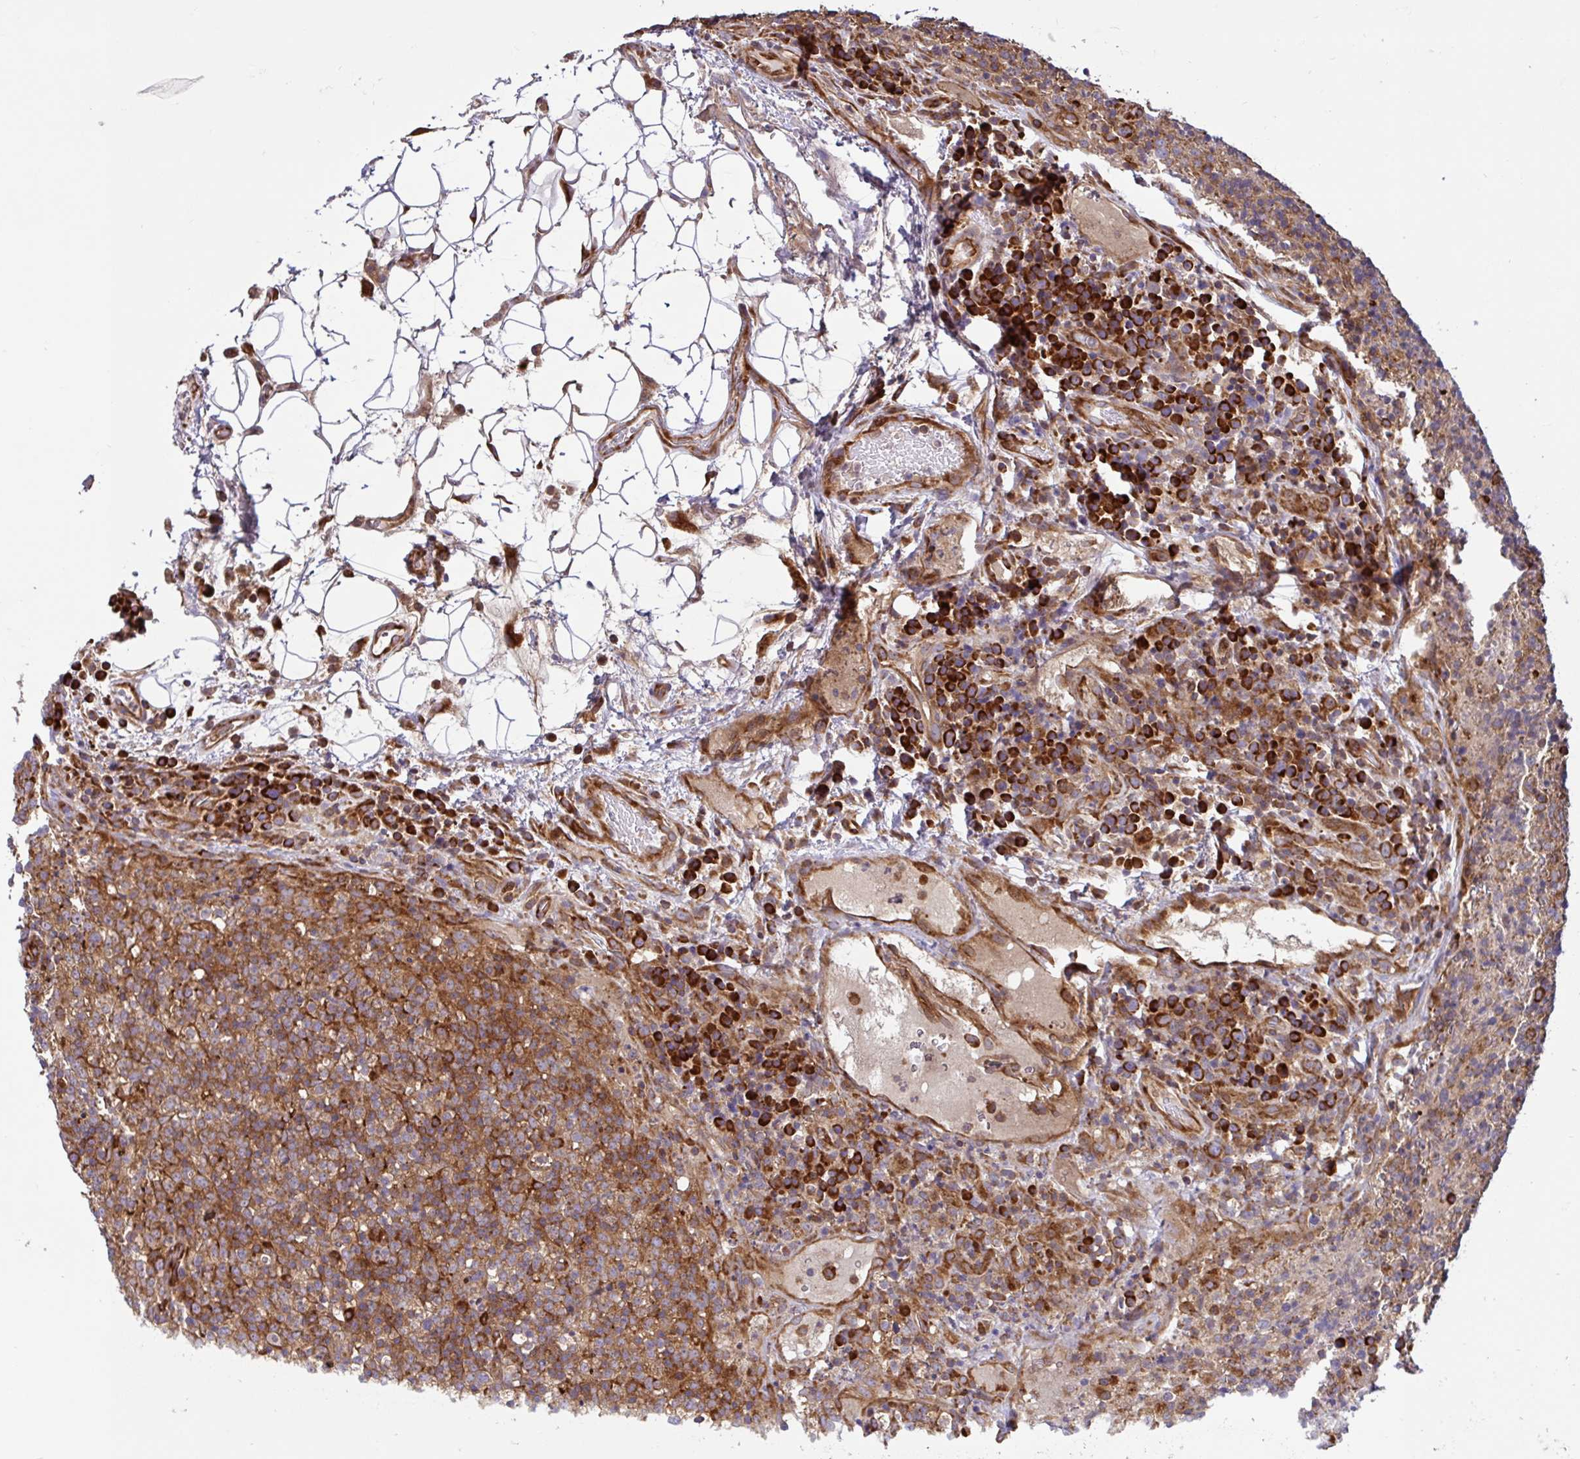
{"staining": {"intensity": "moderate", "quantity": ">75%", "location": "cytoplasmic/membranous"}, "tissue": "lymphoma", "cell_type": "Tumor cells", "image_type": "cancer", "snomed": [{"axis": "morphology", "description": "Malignant lymphoma, non-Hodgkin's type, High grade"}, {"axis": "topography", "description": "Lymph node"}], "caption": "Immunohistochemical staining of human high-grade malignant lymphoma, non-Hodgkin's type shows moderate cytoplasmic/membranous protein expression in about >75% of tumor cells. (DAB IHC with brightfield microscopy, high magnification).", "gene": "NTPCR", "patient": {"sex": "male", "age": 54}}